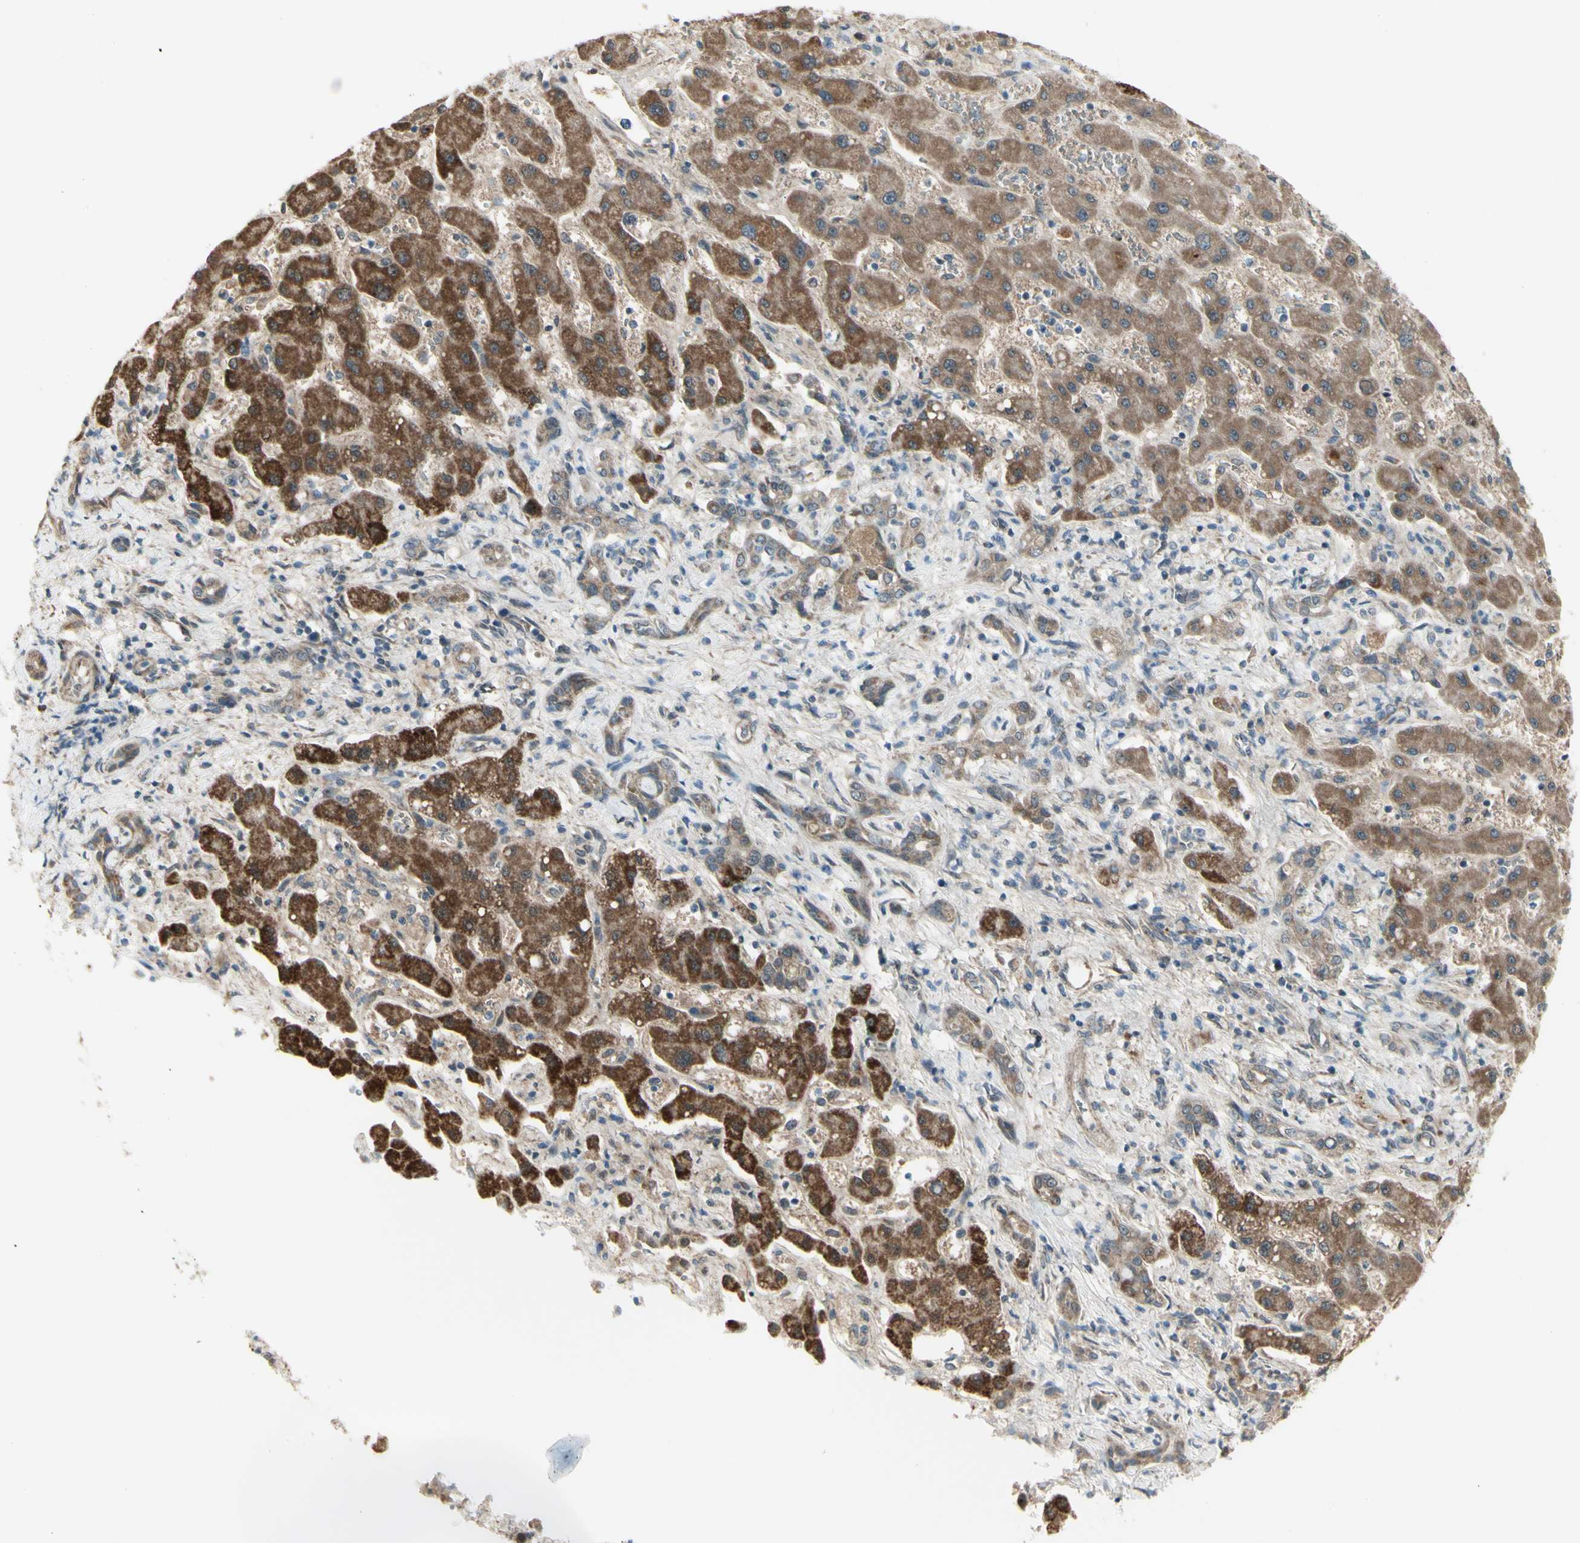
{"staining": {"intensity": "moderate", "quantity": "25%-75%", "location": "cytoplasmic/membranous"}, "tissue": "liver cancer", "cell_type": "Tumor cells", "image_type": "cancer", "snomed": [{"axis": "morphology", "description": "Cholangiocarcinoma"}, {"axis": "topography", "description": "Liver"}], "caption": "DAB (3,3'-diaminobenzidine) immunohistochemical staining of human liver cholangiocarcinoma shows moderate cytoplasmic/membranous protein positivity in approximately 25%-75% of tumor cells.", "gene": "NAXD", "patient": {"sex": "male", "age": 50}}